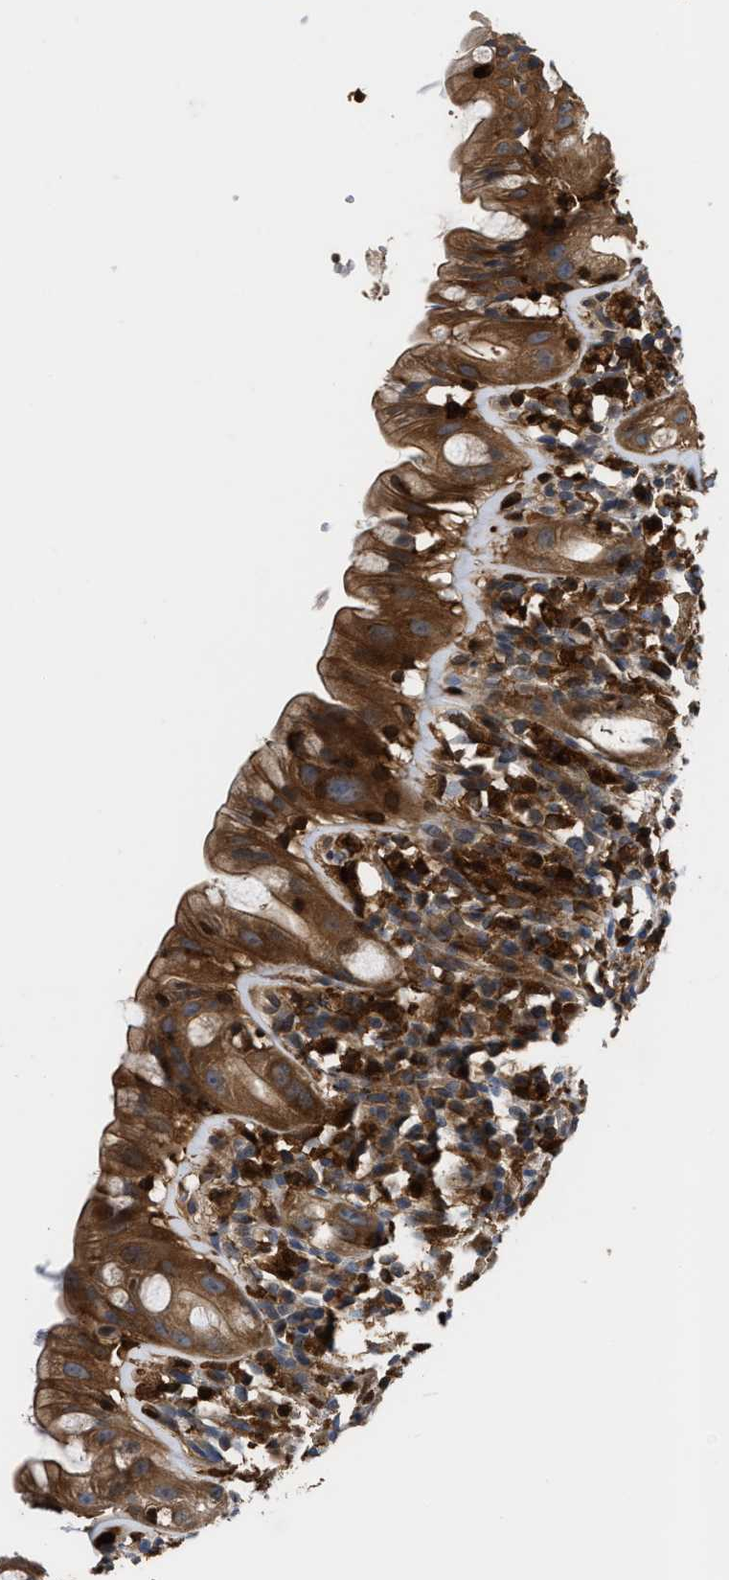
{"staining": {"intensity": "strong", "quantity": ">75%", "location": "cytoplasmic/membranous"}, "tissue": "rectum", "cell_type": "Glandular cells", "image_type": "normal", "snomed": [{"axis": "morphology", "description": "Normal tissue, NOS"}, {"axis": "topography", "description": "Rectum"}], "caption": "Approximately >75% of glandular cells in unremarkable rectum reveal strong cytoplasmic/membranous protein staining as visualized by brown immunohistochemical staining.", "gene": "OSTF1", "patient": {"sex": "male", "age": 44}}